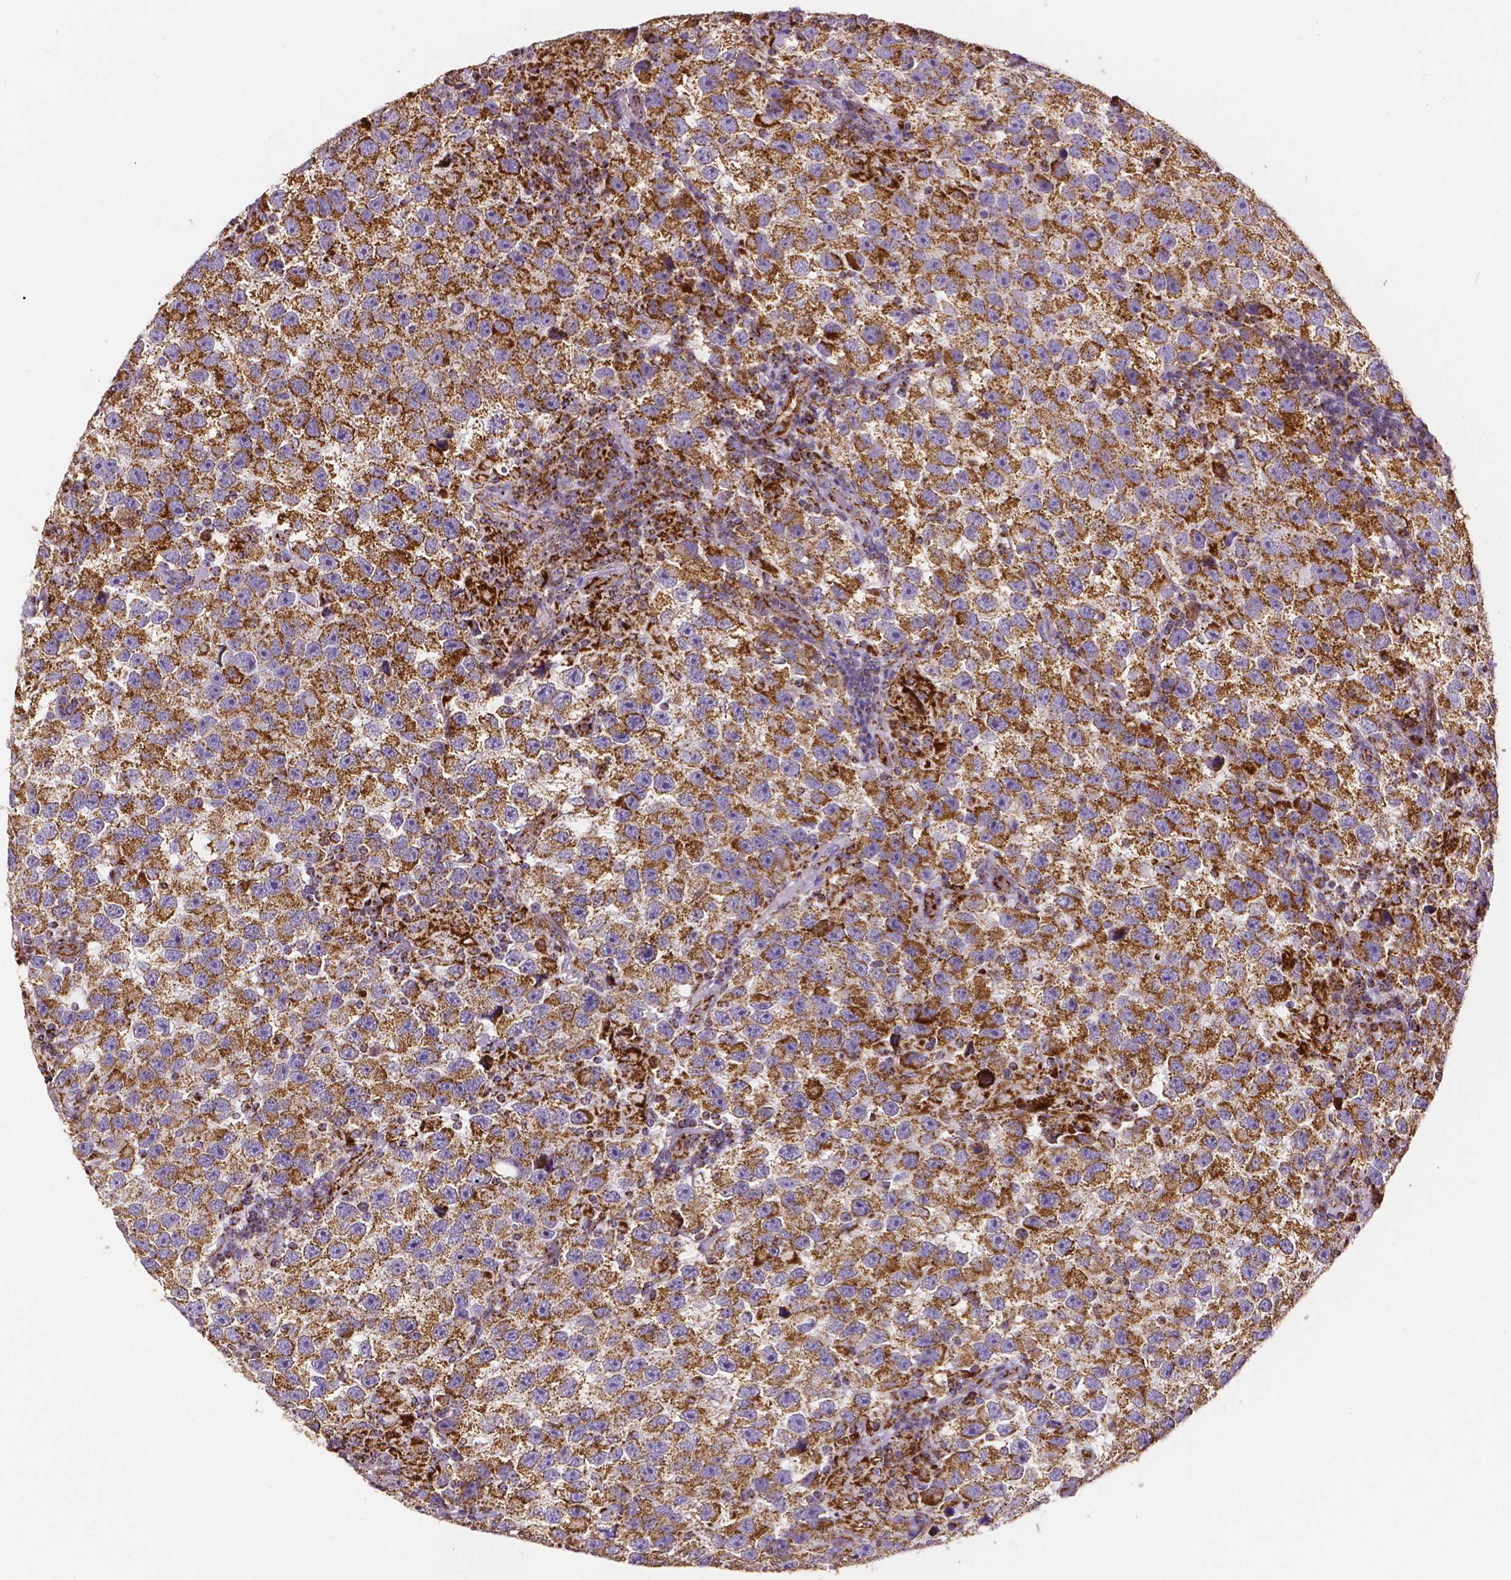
{"staining": {"intensity": "moderate", "quantity": ">75%", "location": "cytoplasmic/membranous"}, "tissue": "testis cancer", "cell_type": "Tumor cells", "image_type": "cancer", "snomed": [{"axis": "morphology", "description": "Seminoma, NOS"}, {"axis": "topography", "description": "Testis"}], "caption": "There is medium levels of moderate cytoplasmic/membranous expression in tumor cells of testis seminoma, as demonstrated by immunohistochemical staining (brown color).", "gene": "MACC1", "patient": {"sex": "male", "age": 26}}